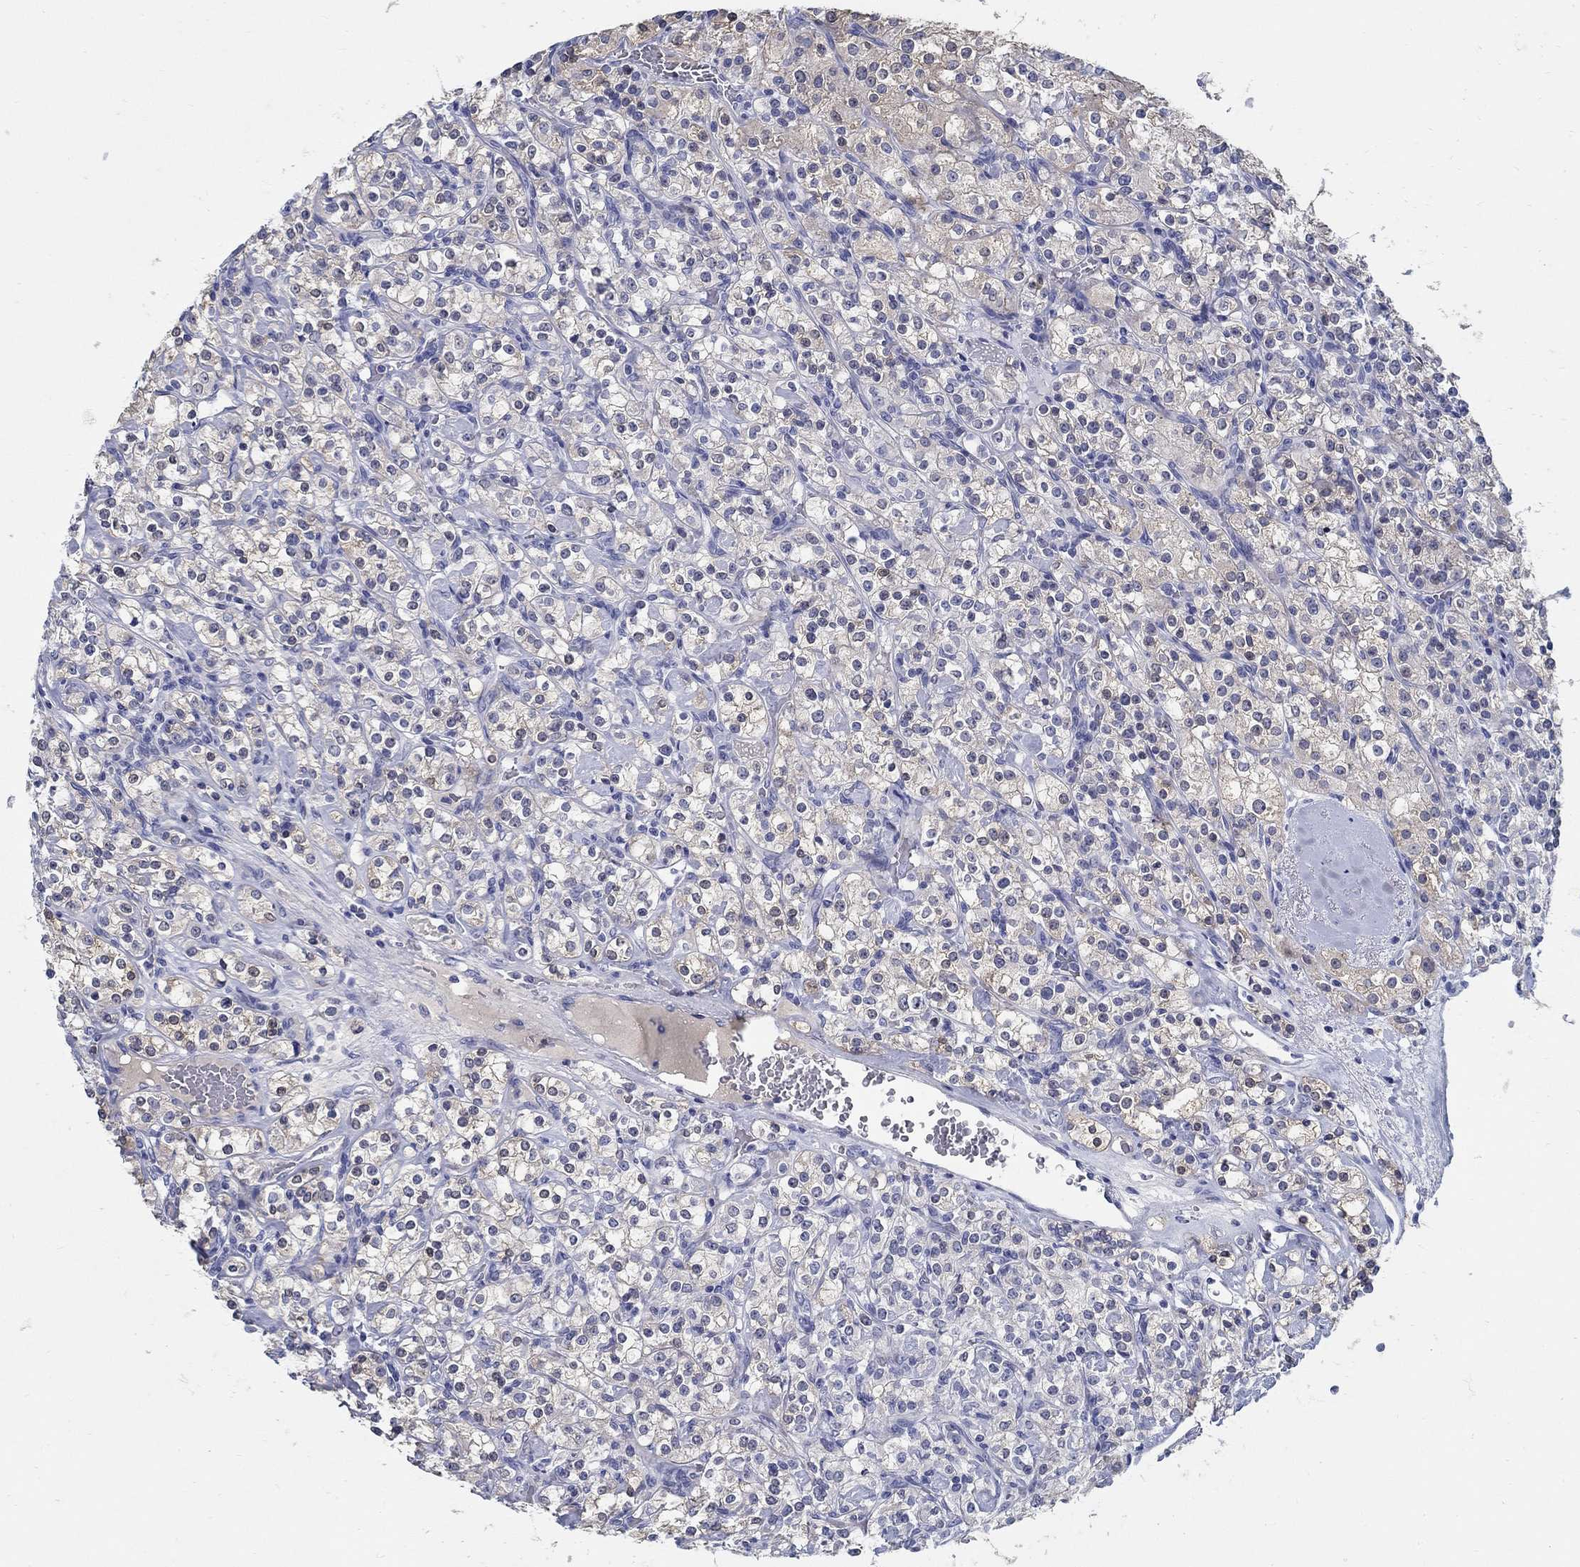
{"staining": {"intensity": "weak", "quantity": "<25%", "location": "cytoplasmic/membranous"}, "tissue": "renal cancer", "cell_type": "Tumor cells", "image_type": "cancer", "snomed": [{"axis": "morphology", "description": "Adenocarcinoma, NOS"}, {"axis": "topography", "description": "Kidney"}], "caption": "An image of human renal cancer (adenocarcinoma) is negative for staining in tumor cells.", "gene": "CRYGD", "patient": {"sex": "male", "age": 77}}